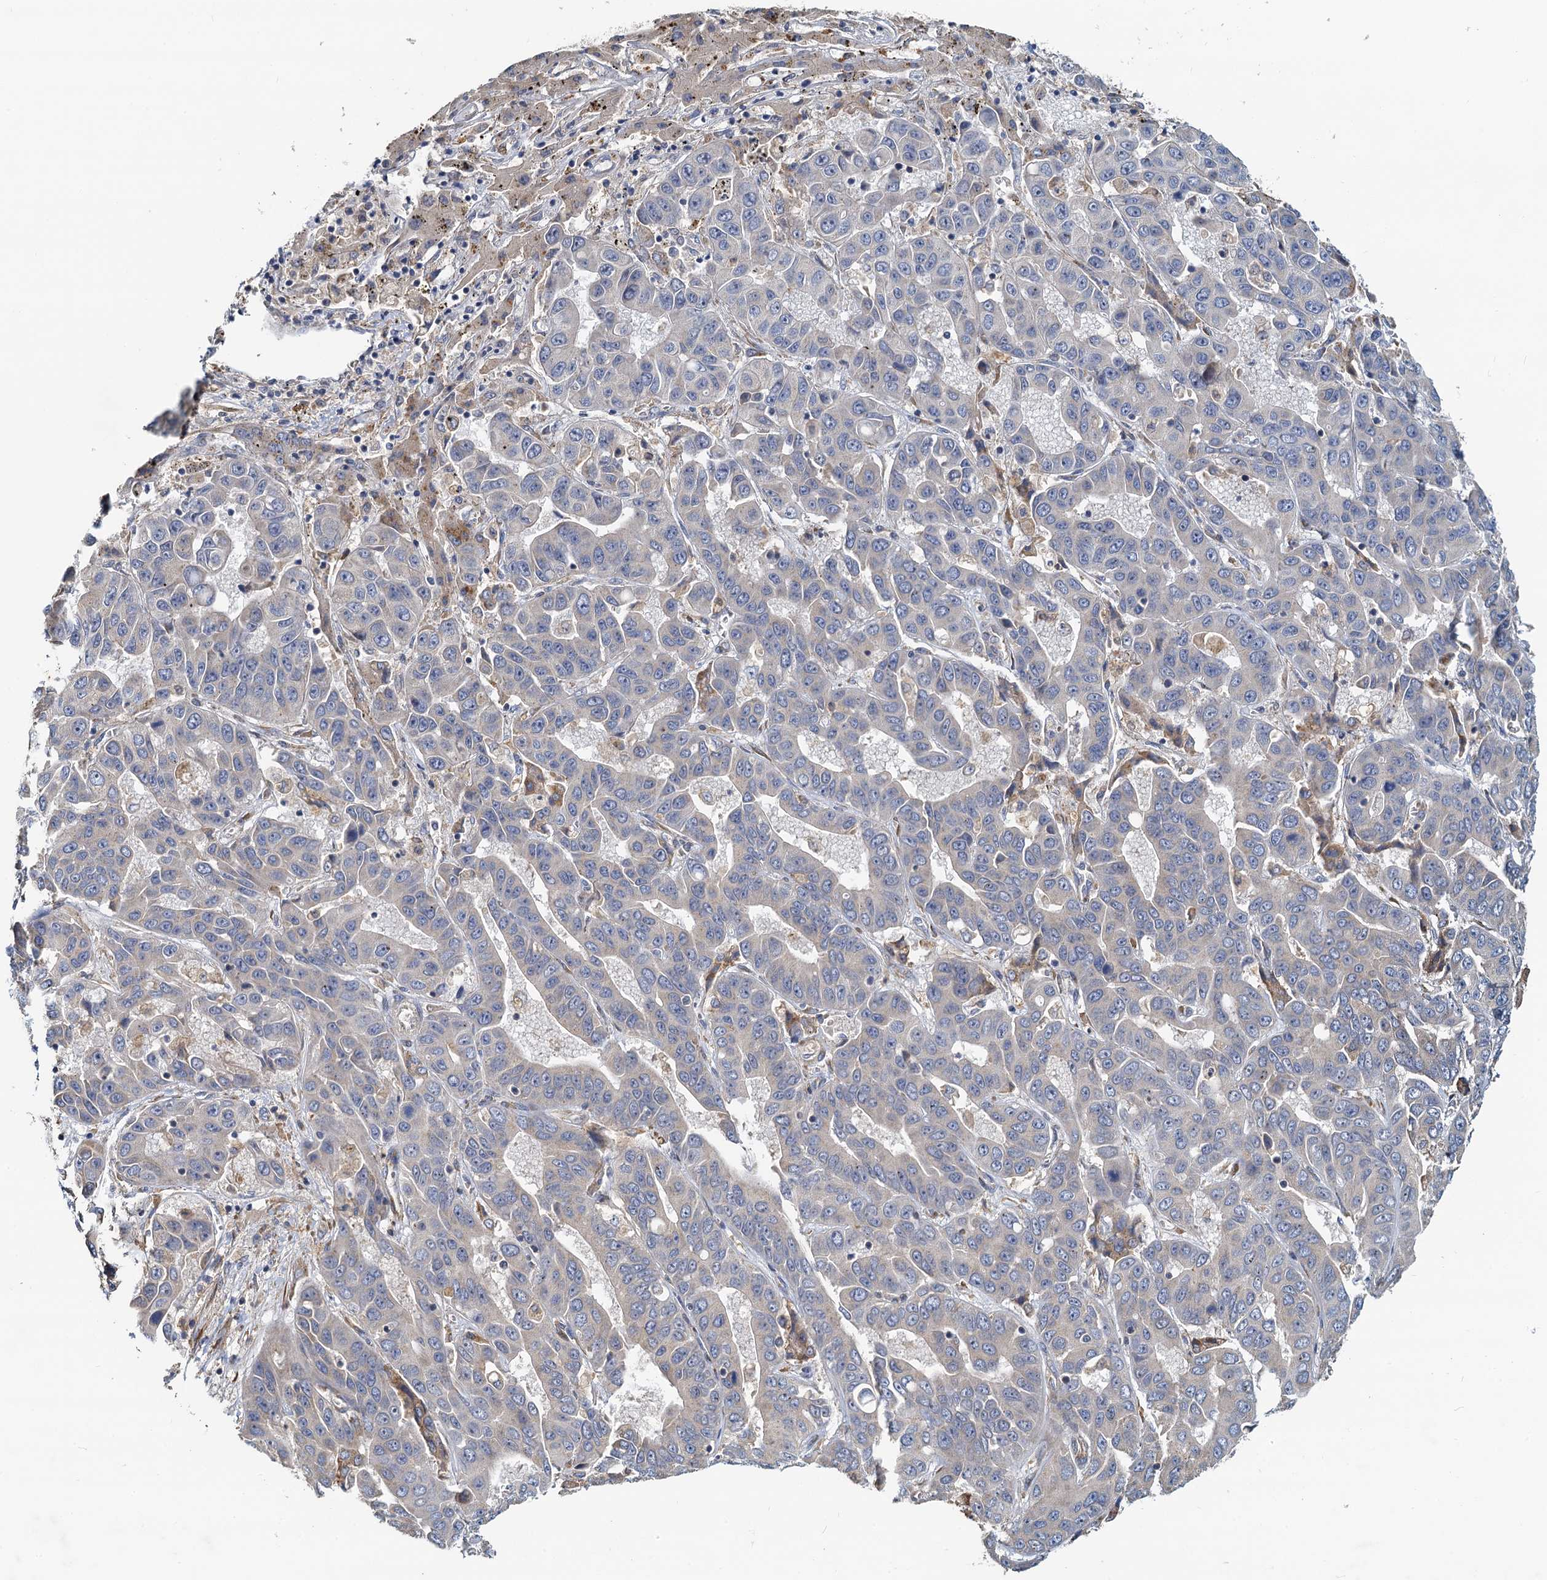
{"staining": {"intensity": "negative", "quantity": "none", "location": "none"}, "tissue": "liver cancer", "cell_type": "Tumor cells", "image_type": "cancer", "snomed": [{"axis": "morphology", "description": "Cholangiocarcinoma"}, {"axis": "topography", "description": "Liver"}], "caption": "Immunohistochemistry photomicrograph of neoplastic tissue: liver cancer (cholangiocarcinoma) stained with DAB (3,3'-diaminobenzidine) exhibits no significant protein positivity in tumor cells.", "gene": "NKAPD1", "patient": {"sex": "female", "age": 52}}